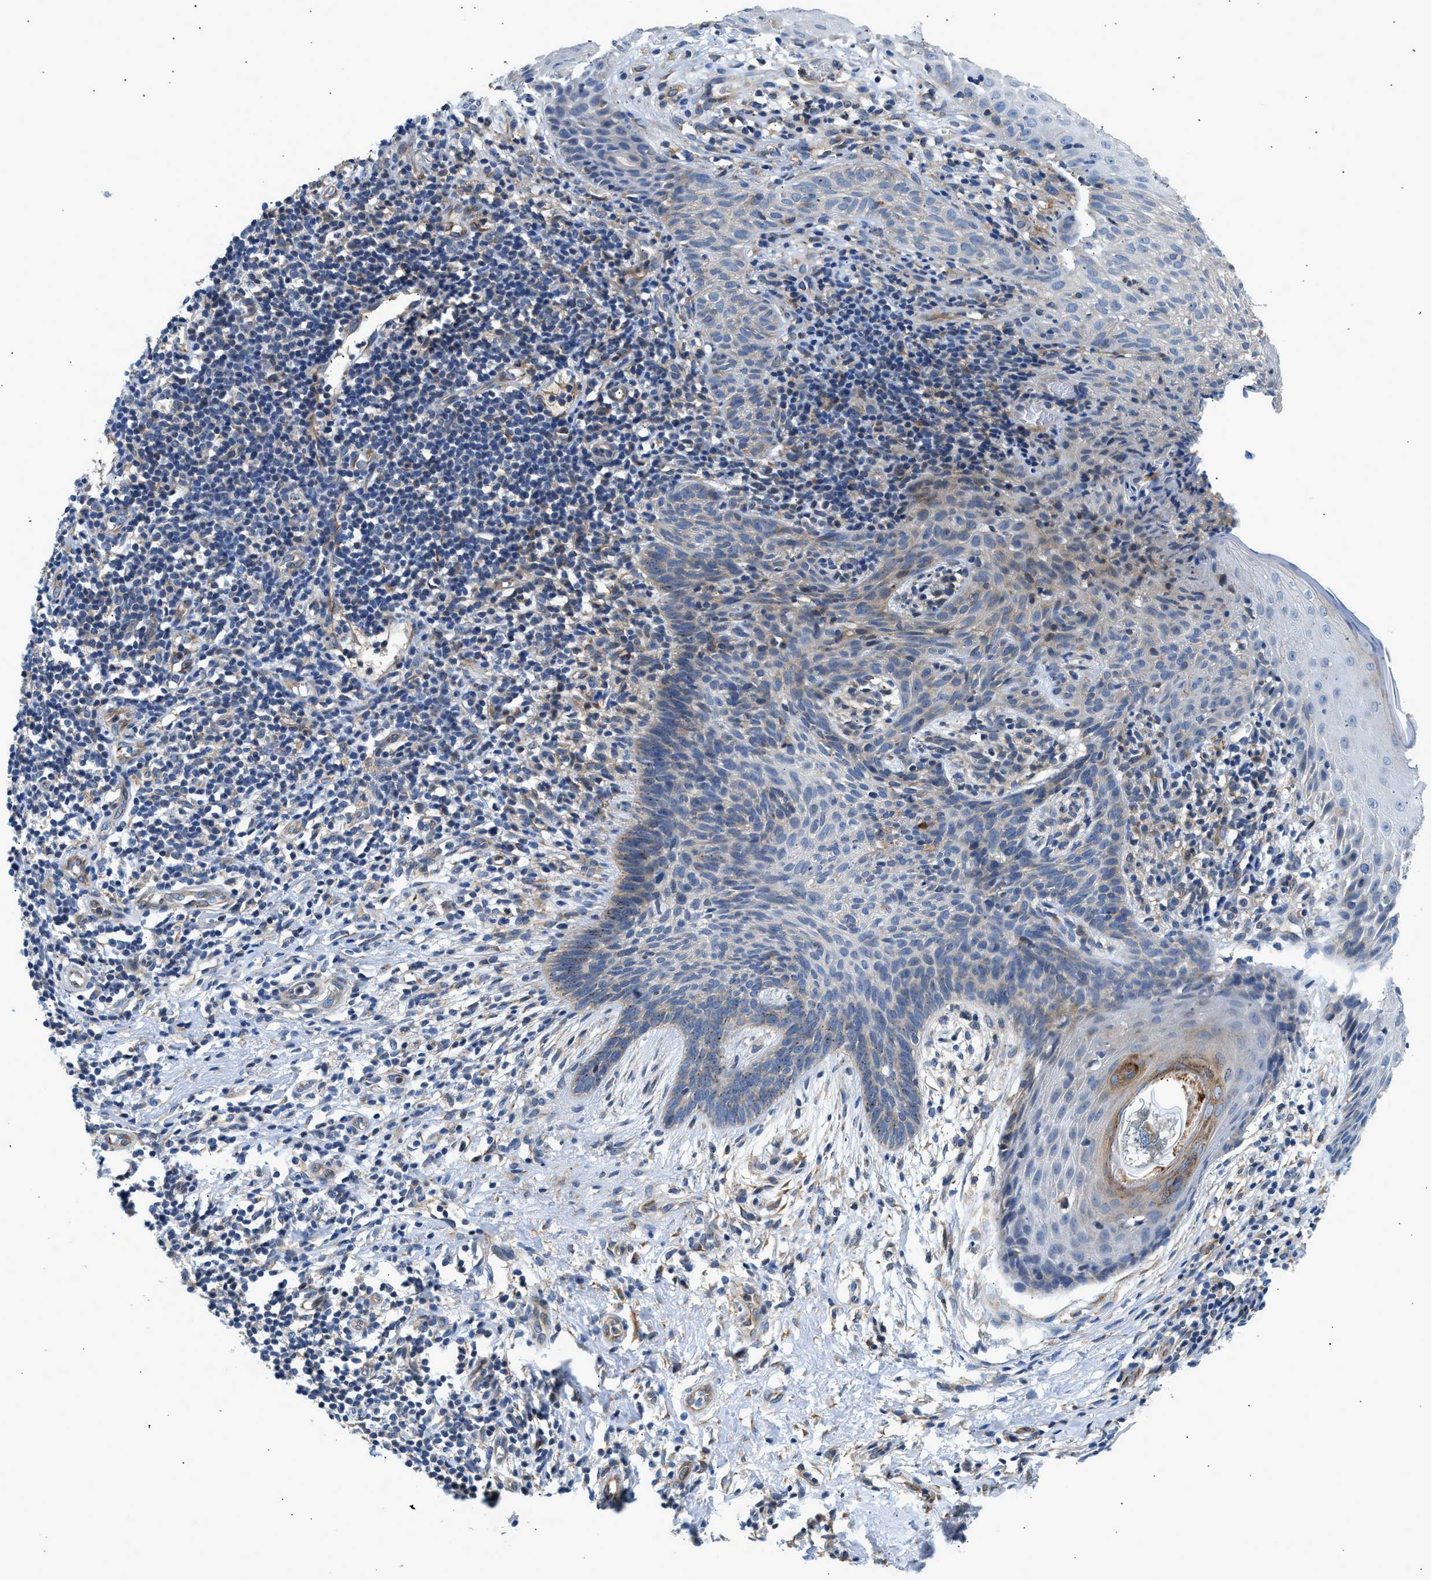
{"staining": {"intensity": "weak", "quantity": "<25%", "location": "cytoplasmic/membranous"}, "tissue": "skin cancer", "cell_type": "Tumor cells", "image_type": "cancer", "snomed": [{"axis": "morphology", "description": "Basal cell carcinoma"}, {"axis": "topography", "description": "Skin"}], "caption": "An IHC histopathology image of skin cancer (basal cell carcinoma) is shown. There is no staining in tumor cells of skin cancer (basal cell carcinoma).", "gene": "LPIN2", "patient": {"sex": "male", "age": 60}}